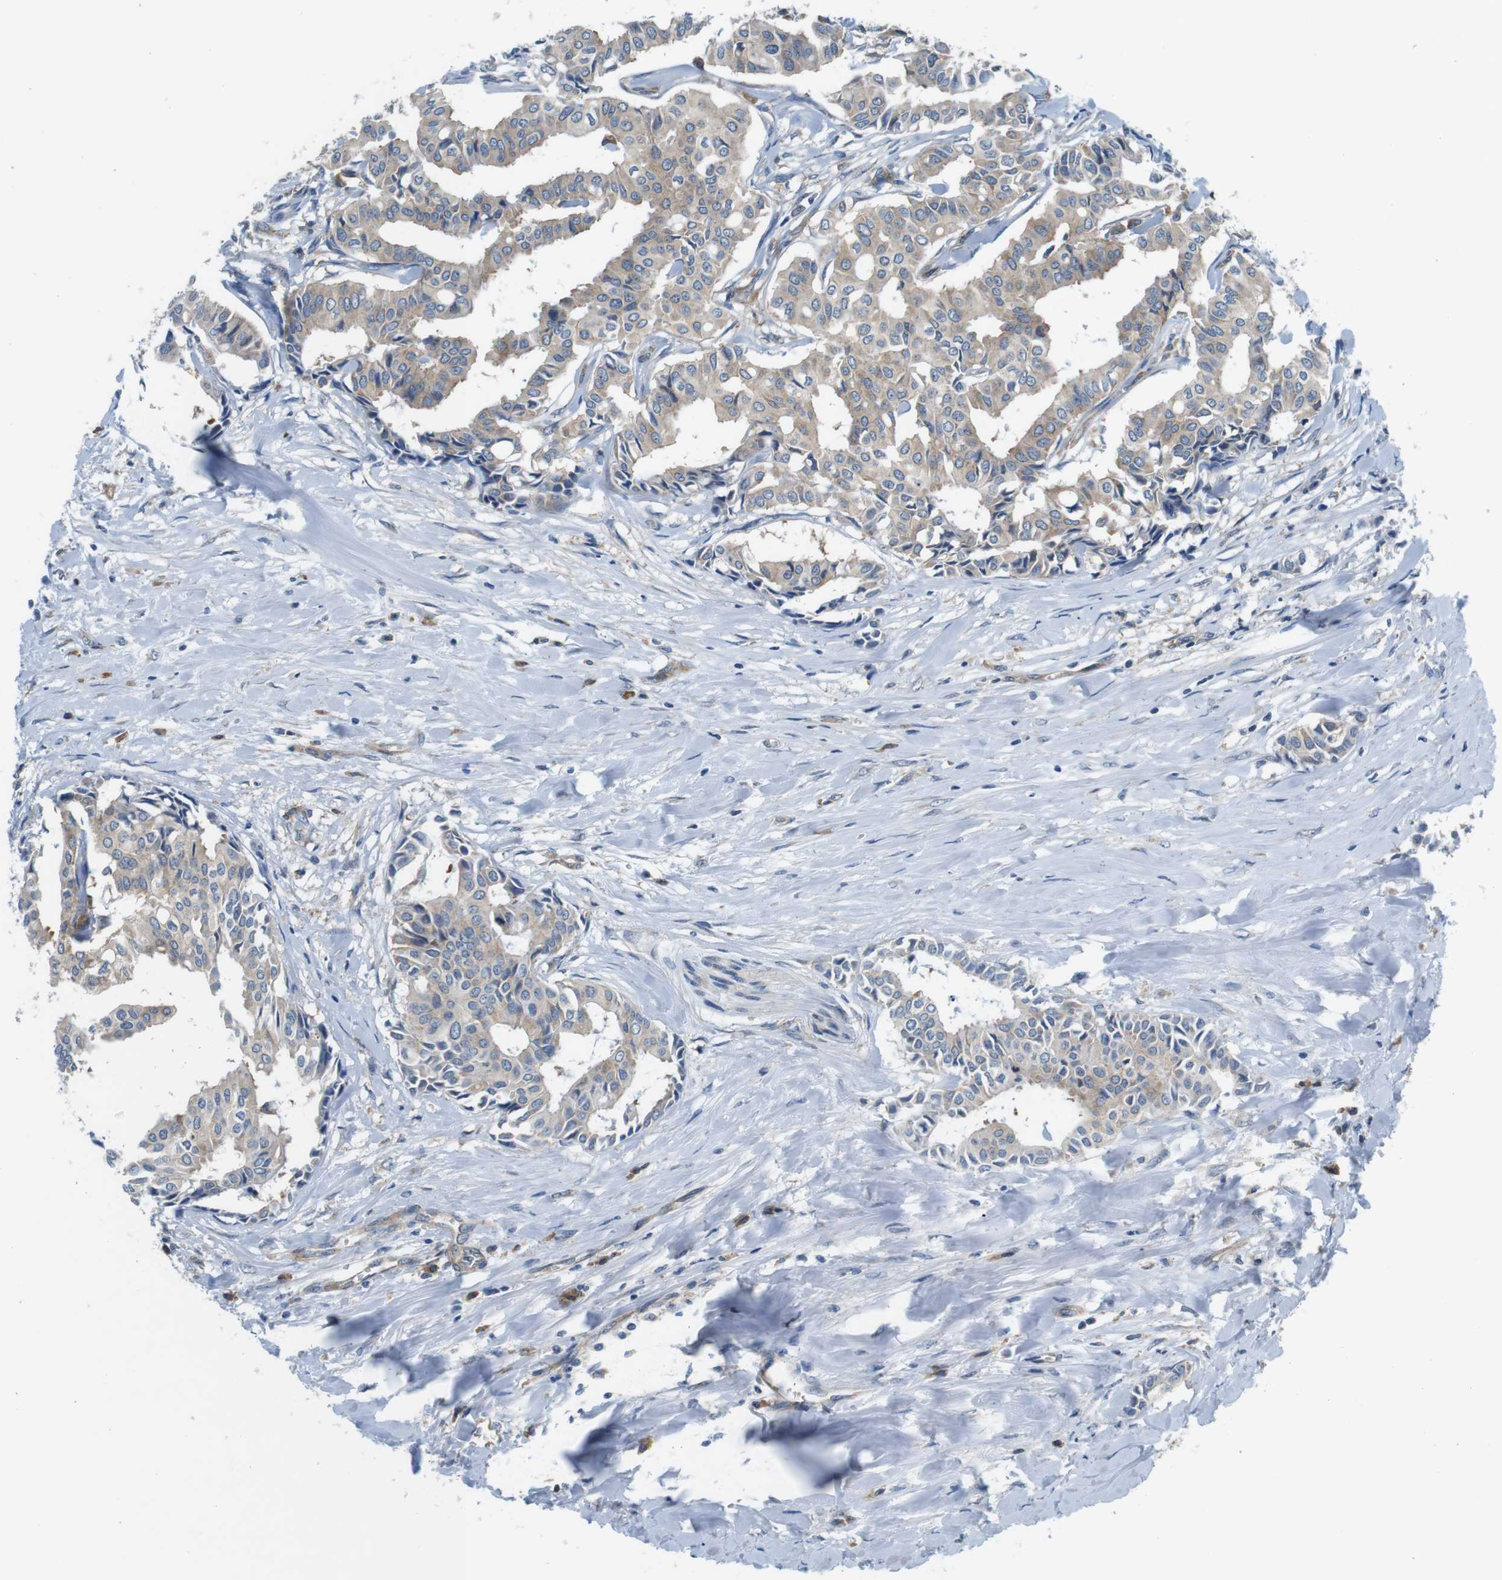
{"staining": {"intensity": "weak", "quantity": ">75%", "location": "cytoplasmic/membranous"}, "tissue": "head and neck cancer", "cell_type": "Tumor cells", "image_type": "cancer", "snomed": [{"axis": "morphology", "description": "Adenocarcinoma, NOS"}, {"axis": "topography", "description": "Salivary gland"}, {"axis": "topography", "description": "Head-Neck"}], "caption": "A high-resolution micrograph shows immunohistochemistry (IHC) staining of head and neck adenocarcinoma, which demonstrates weak cytoplasmic/membranous expression in about >75% of tumor cells. The protein is stained brown, and the nuclei are stained in blue (DAB (3,3'-diaminobenzidine) IHC with brightfield microscopy, high magnification).", "gene": "EIF2B5", "patient": {"sex": "female", "age": 59}}